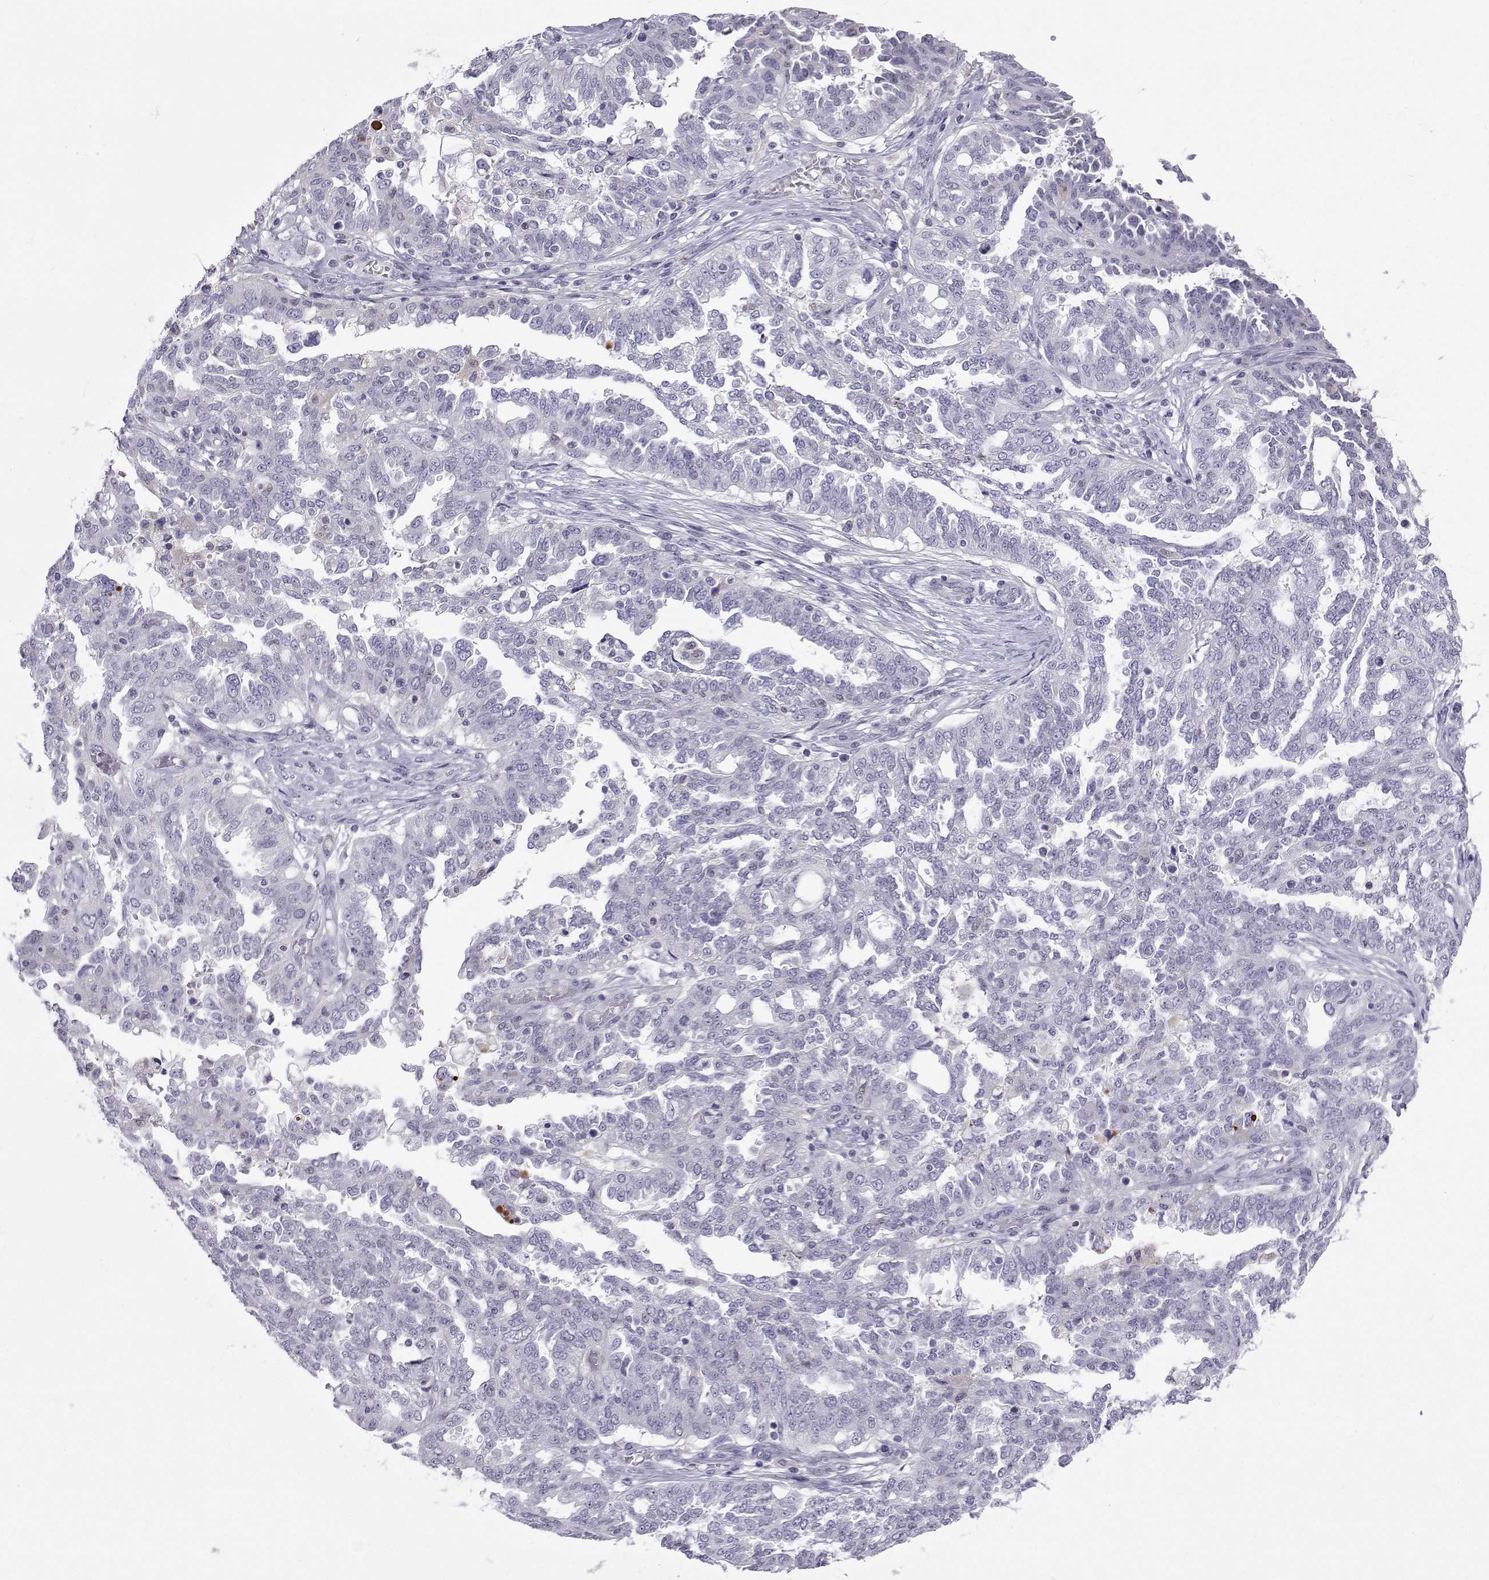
{"staining": {"intensity": "negative", "quantity": "none", "location": "none"}, "tissue": "ovarian cancer", "cell_type": "Tumor cells", "image_type": "cancer", "snomed": [{"axis": "morphology", "description": "Cystadenocarcinoma, serous, NOS"}, {"axis": "topography", "description": "Ovary"}], "caption": "Ovarian cancer was stained to show a protein in brown. There is no significant staining in tumor cells.", "gene": "GALM", "patient": {"sex": "female", "age": 67}}